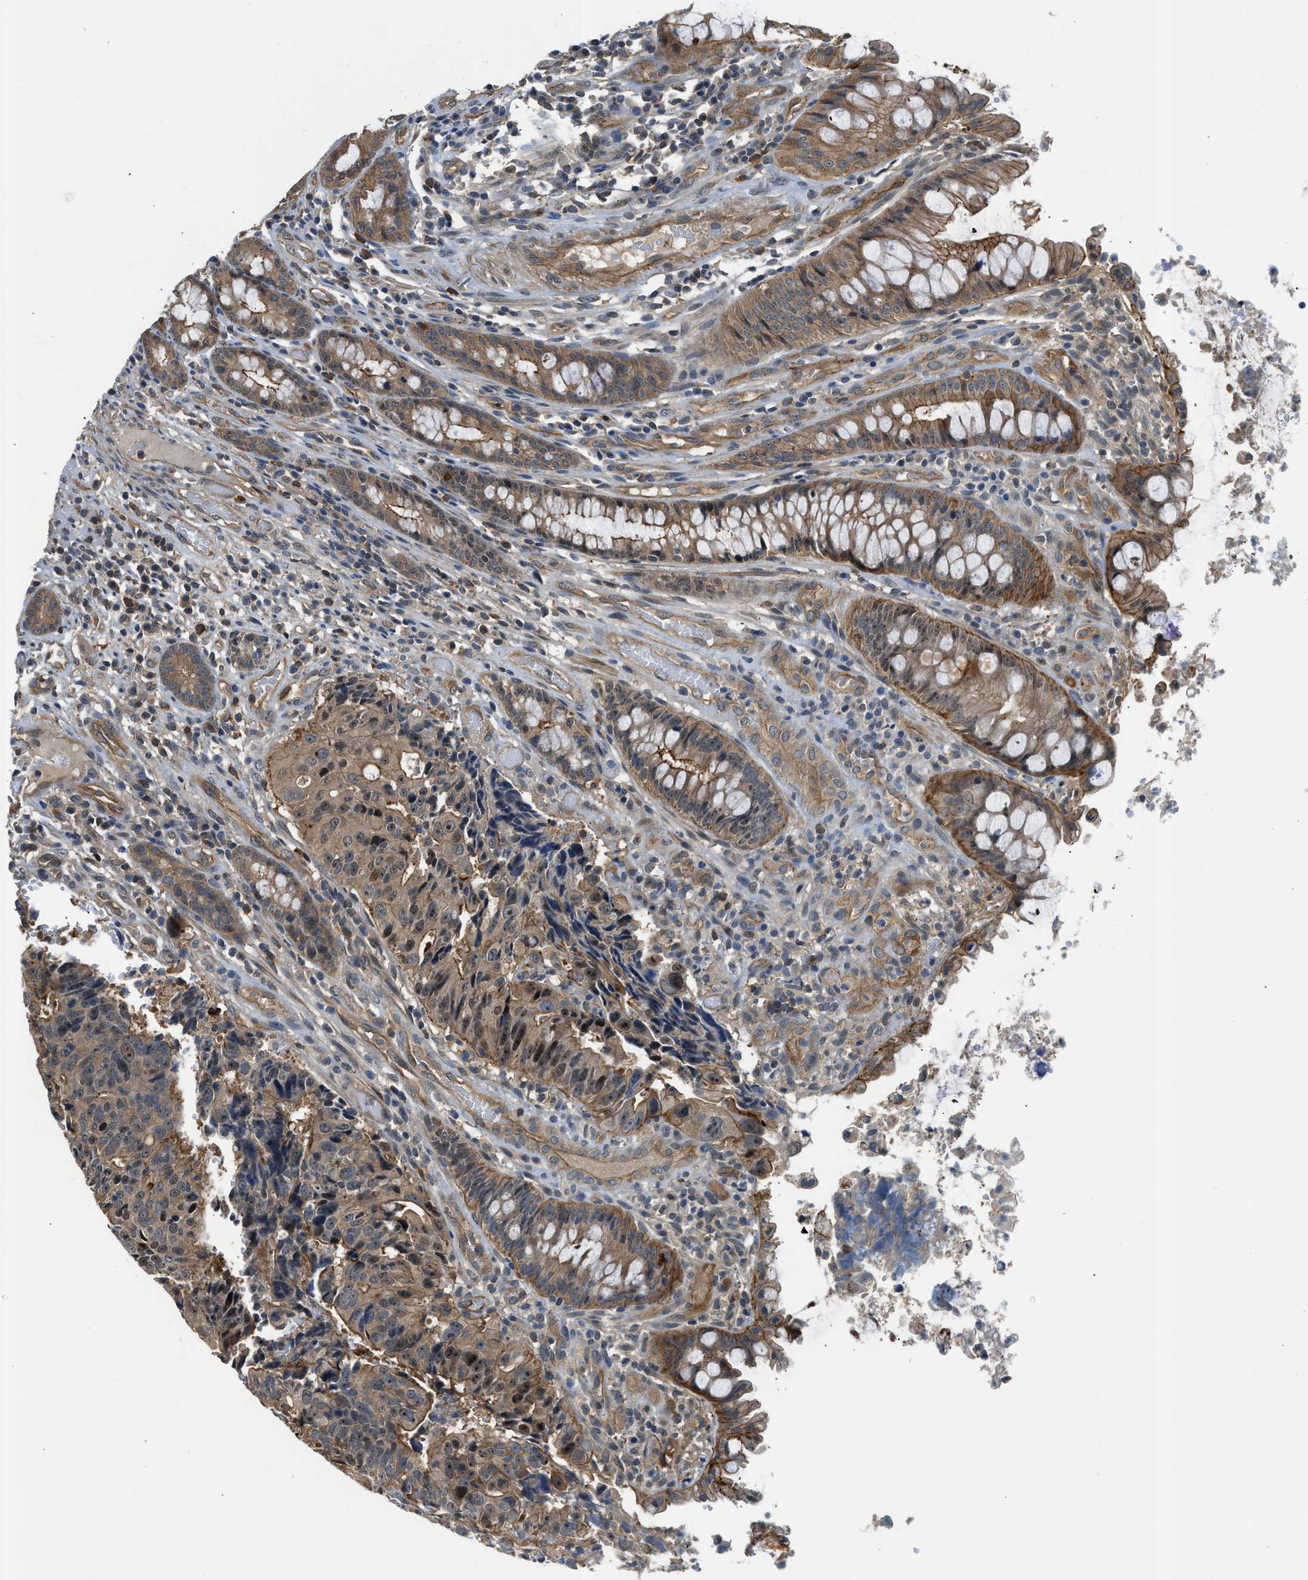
{"staining": {"intensity": "moderate", "quantity": ">75%", "location": "cytoplasmic/membranous"}, "tissue": "colorectal cancer", "cell_type": "Tumor cells", "image_type": "cancer", "snomed": [{"axis": "morphology", "description": "Adenocarcinoma, NOS"}, {"axis": "topography", "description": "Colon"}], "caption": "An IHC histopathology image of tumor tissue is shown. Protein staining in brown shows moderate cytoplasmic/membranous positivity in adenocarcinoma (colorectal) within tumor cells.", "gene": "CBLB", "patient": {"sex": "female", "age": 67}}